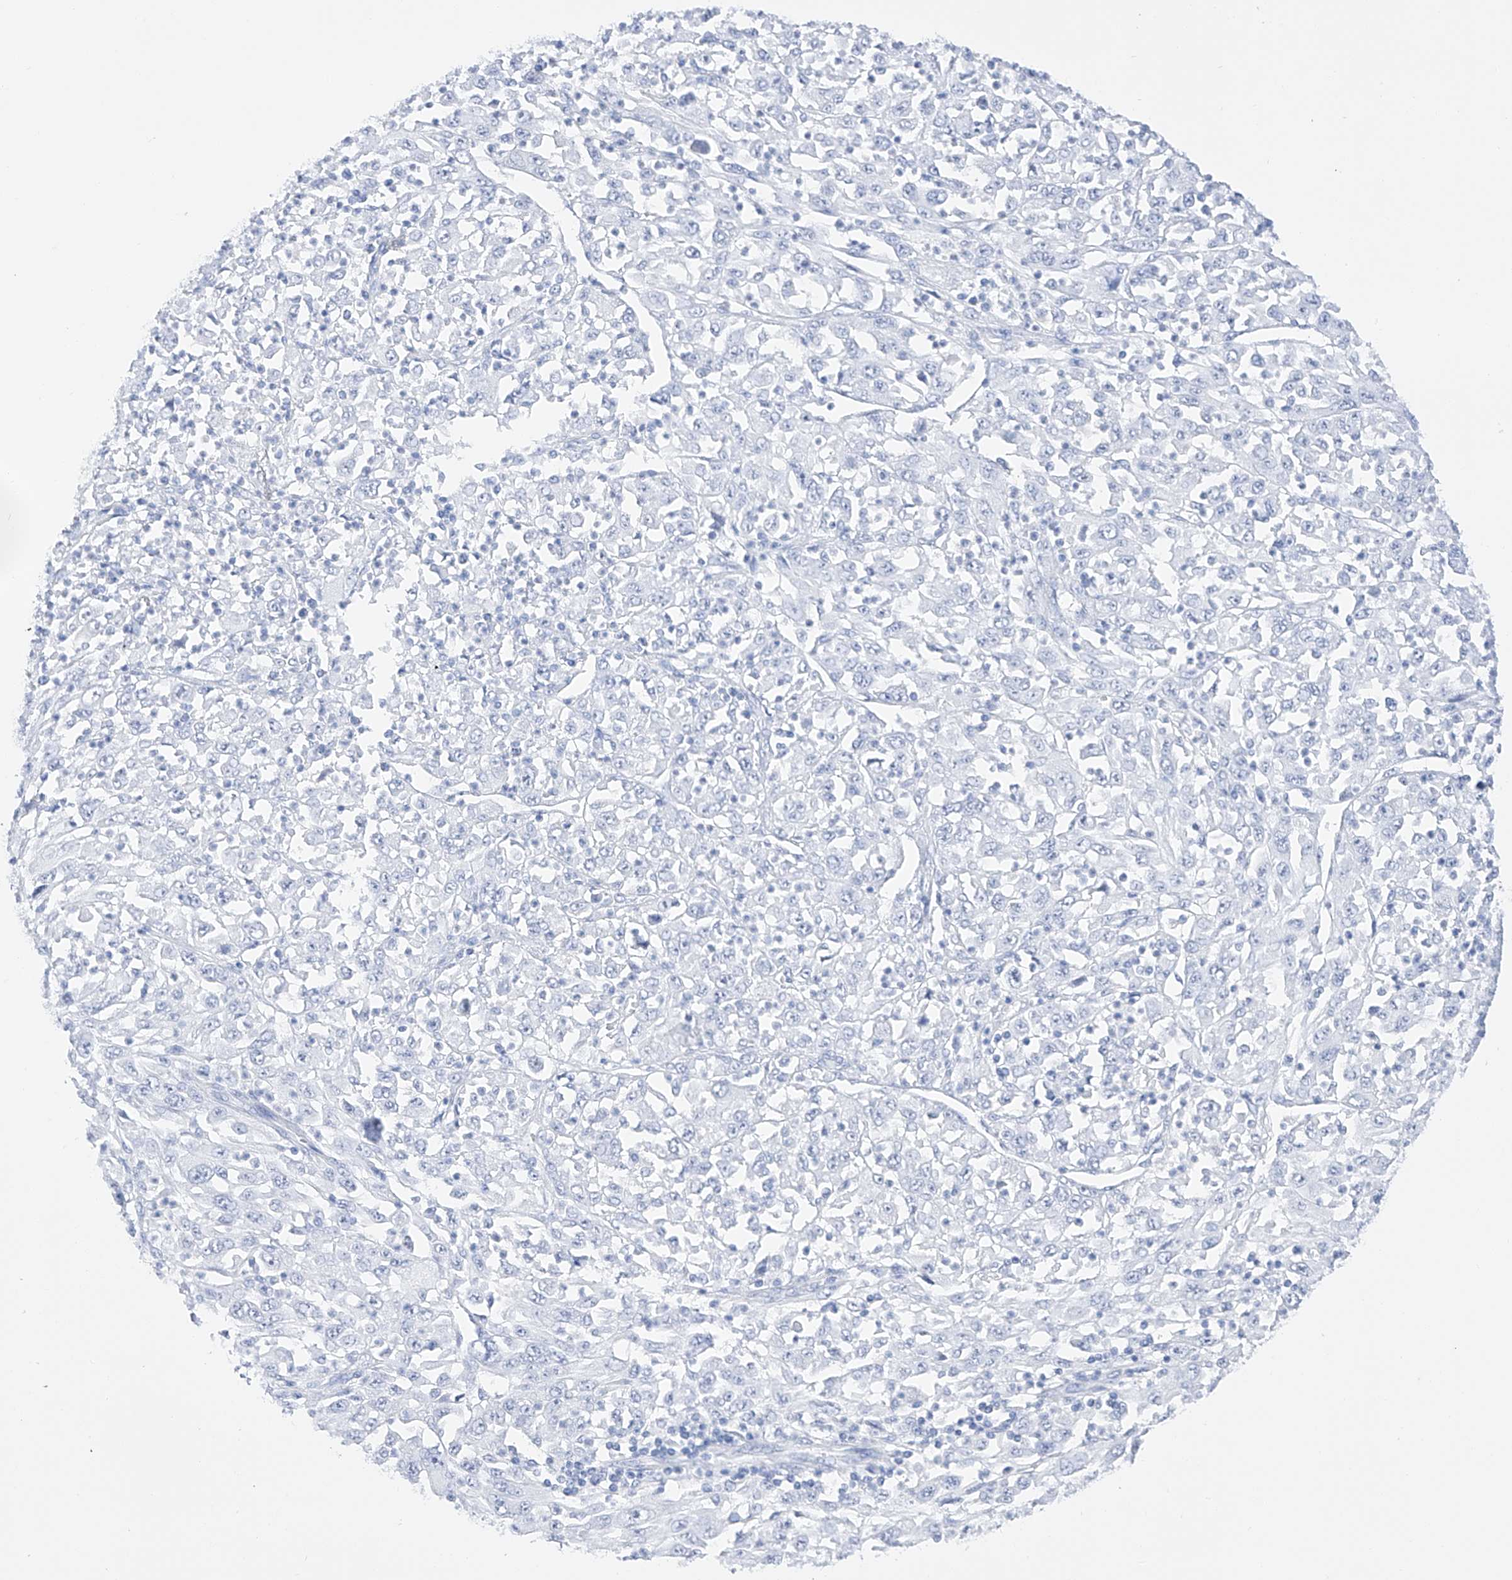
{"staining": {"intensity": "negative", "quantity": "none", "location": "none"}, "tissue": "melanoma", "cell_type": "Tumor cells", "image_type": "cancer", "snomed": [{"axis": "morphology", "description": "Malignant melanoma, Metastatic site"}, {"axis": "topography", "description": "Skin"}], "caption": "This is an IHC micrograph of malignant melanoma (metastatic site). There is no expression in tumor cells.", "gene": "FLG", "patient": {"sex": "female", "age": 56}}